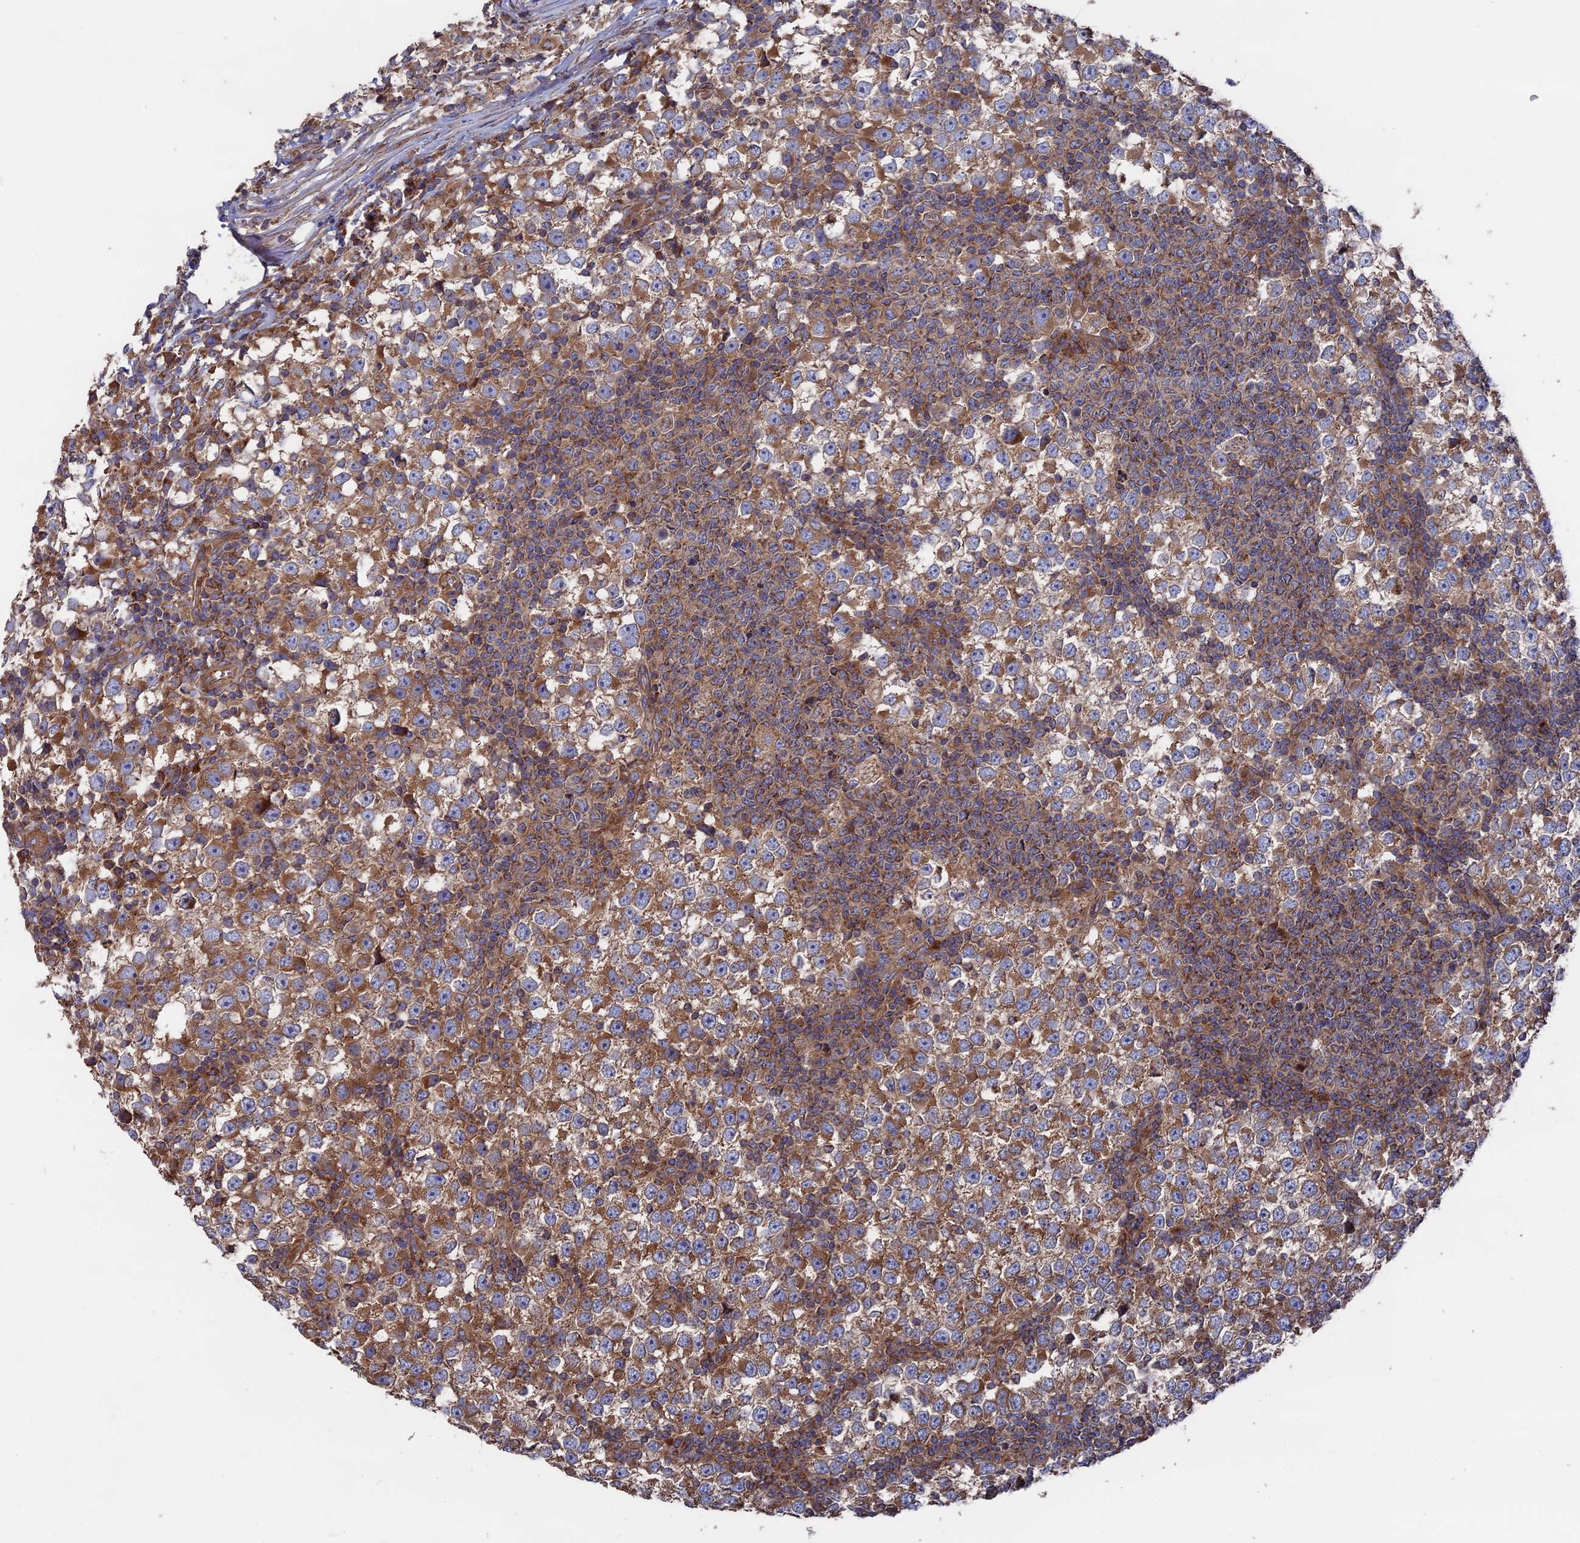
{"staining": {"intensity": "moderate", "quantity": ">75%", "location": "cytoplasmic/membranous"}, "tissue": "testis cancer", "cell_type": "Tumor cells", "image_type": "cancer", "snomed": [{"axis": "morphology", "description": "Seminoma, NOS"}, {"axis": "topography", "description": "Testis"}], "caption": "Brown immunohistochemical staining in human testis cancer exhibits moderate cytoplasmic/membranous staining in approximately >75% of tumor cells.", "gene": "TELO2", "patient": {"sex": "male", "age": 65}}